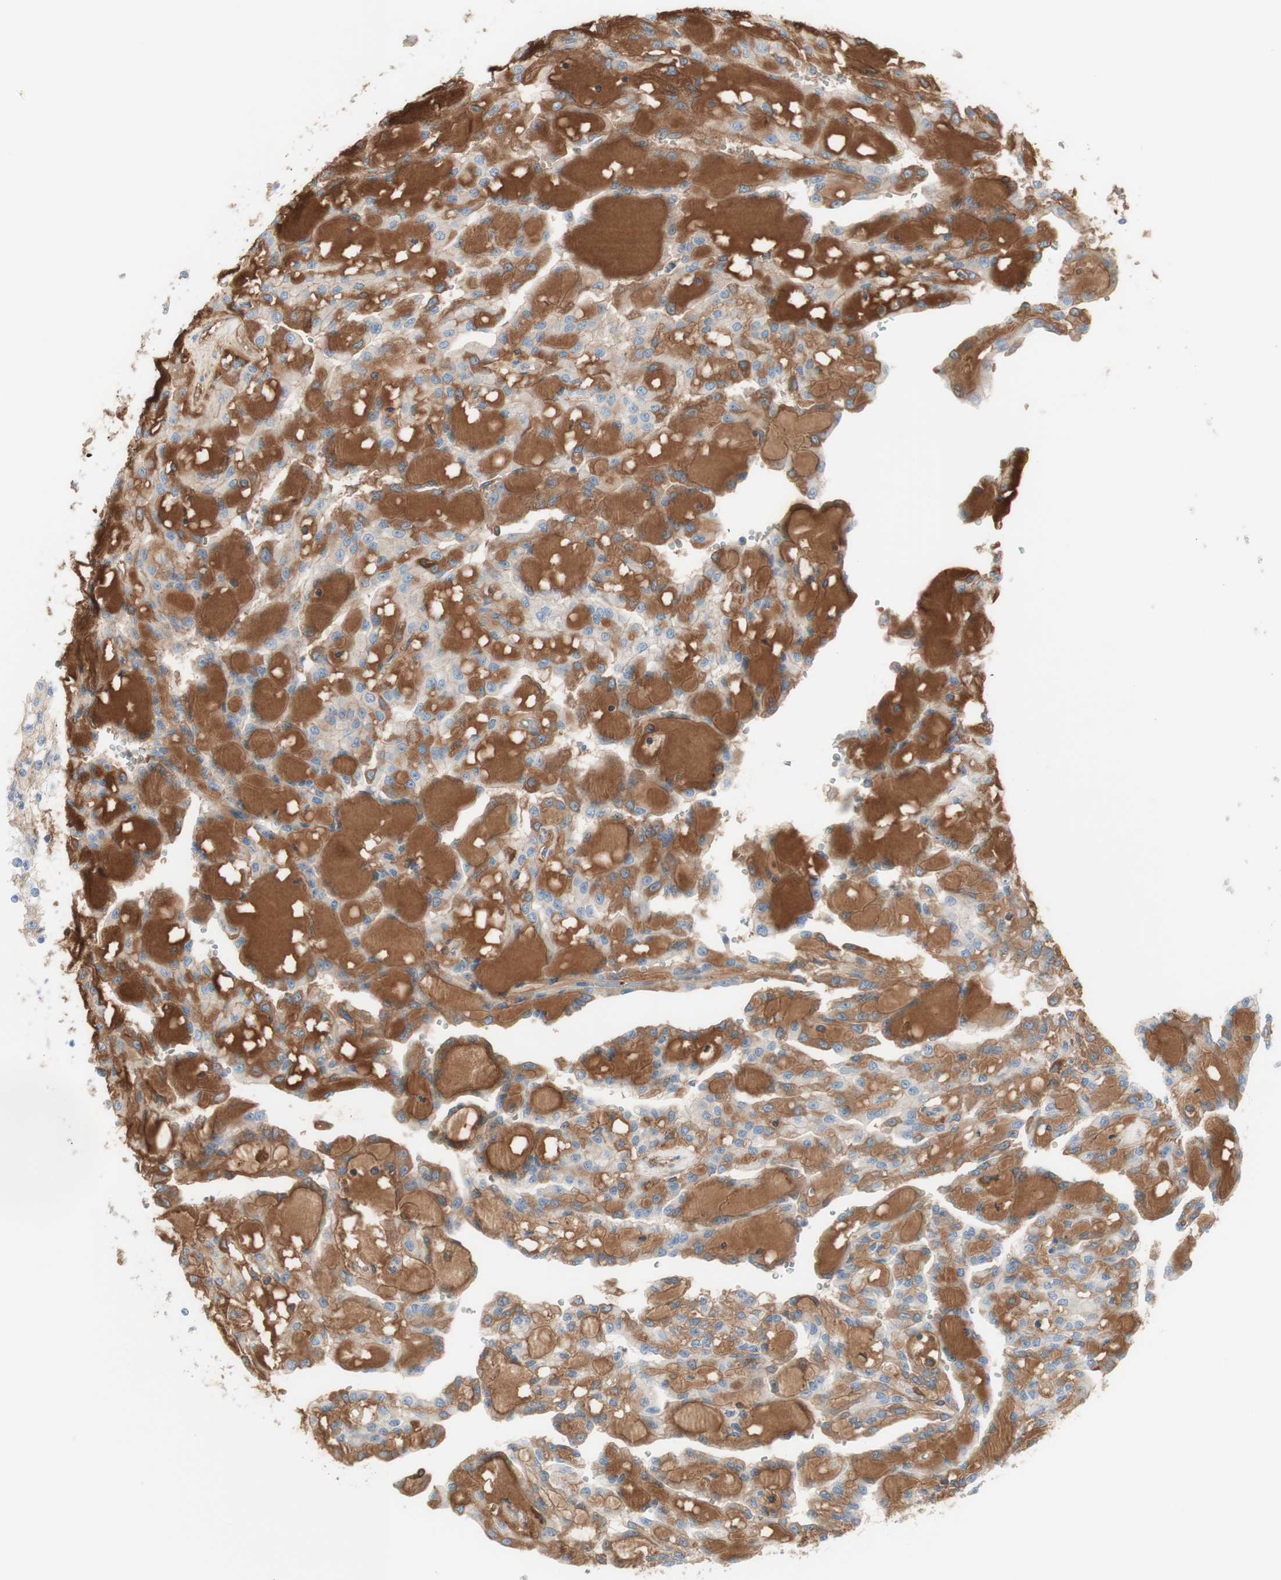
{"staining": {"intensity": "moderate", "quantity": "25%-75%", "location": "cytoplasmic/membranous"}, "tissue": "renal cancer", "cell_type": "Tumor cells", "image_type": "cancer", "snomed": [{"axis": "morphology", "description": "Adenocarcinoma, NOS"}, {"axis": "topography", "description": "Kidney"}], "caption": "Immunohistochemistry image of neoplastic tissue: renal cancer stained using immunohistochemistry demonstrates medium levels of moderate protein expression localized specifically in the cytoplasmic/membranous of tumor cells, appearing as a cytoplasmic/membranous brown color.", "gene": "KNG1", "patient": {"sex": "male", "age": 63}}